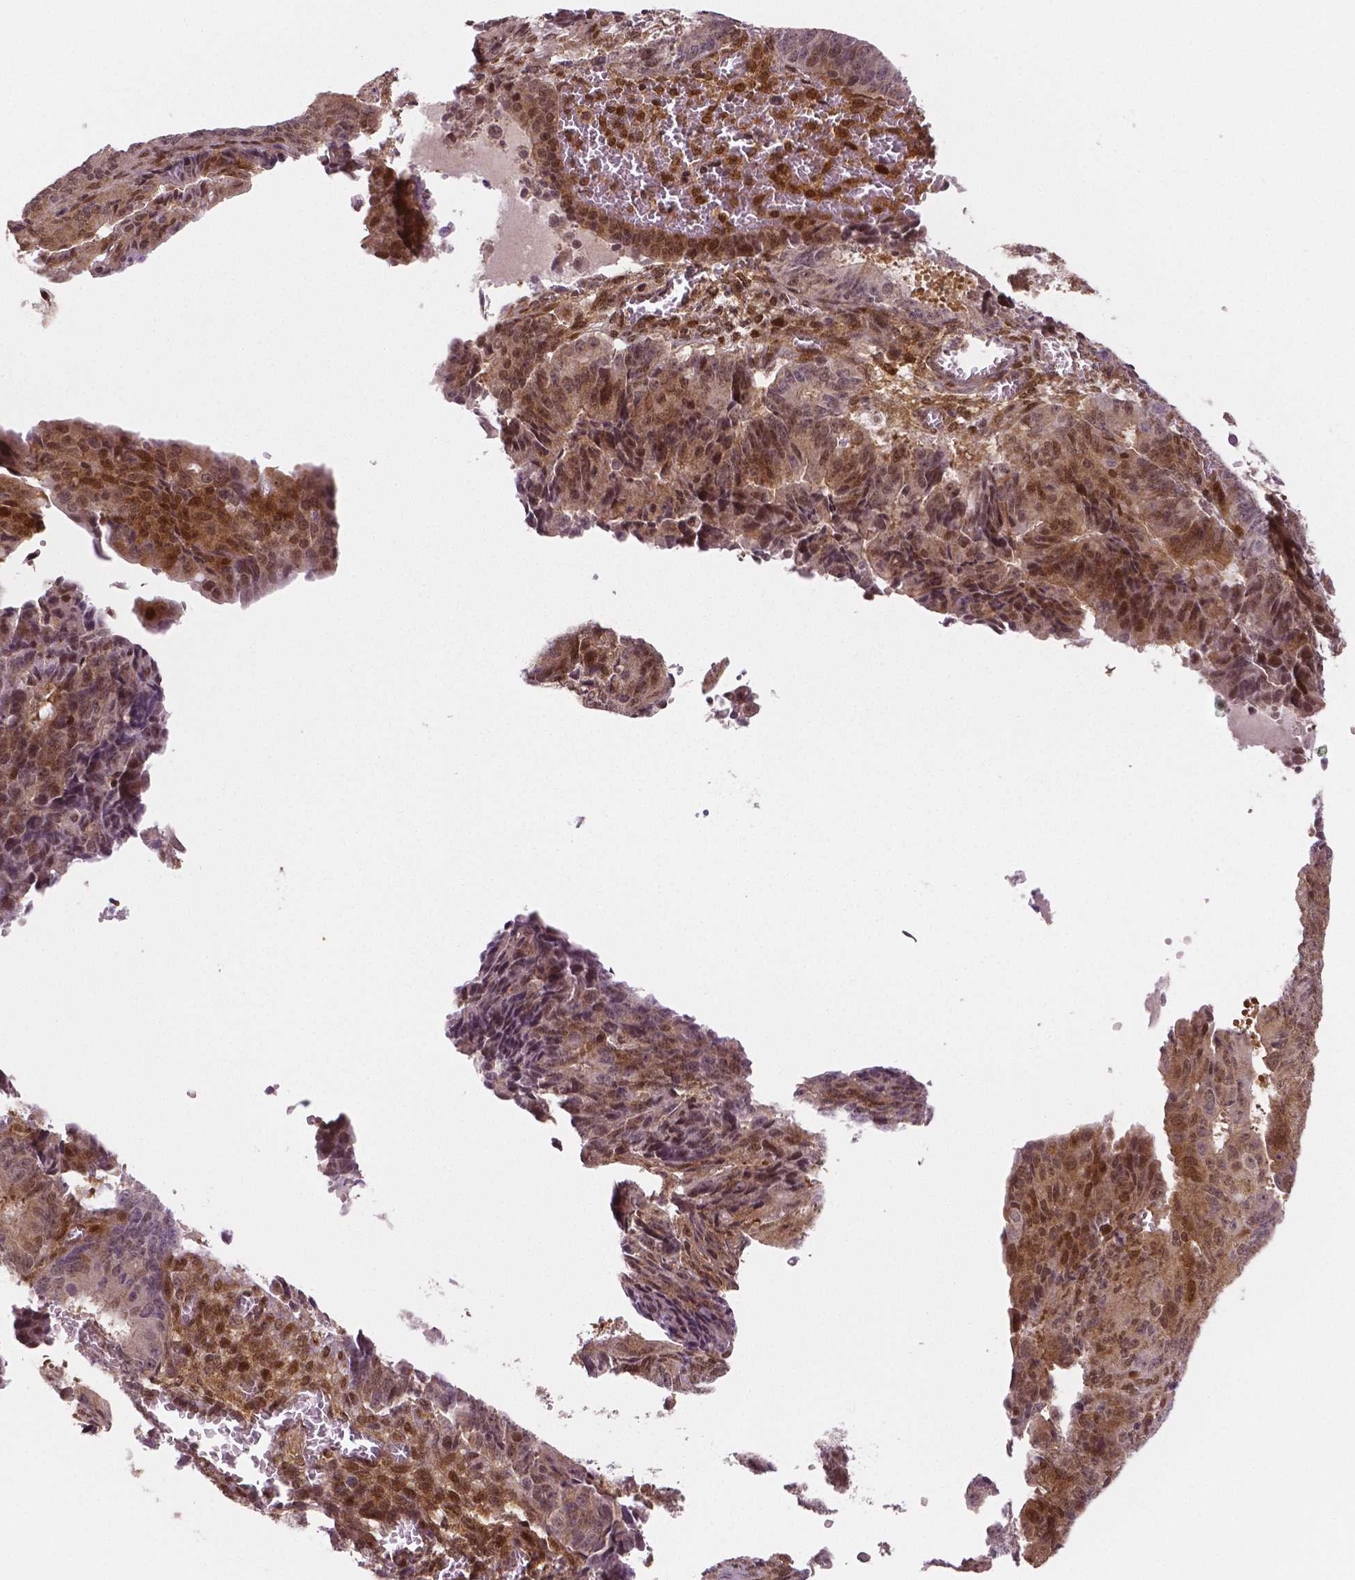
{"staining": {"intensity": "moderate", "quantity": ">75%", "location": "cytoplasmic/membranous,nuclear"}, "tissue": "ovarian cancer", "cell_type": "Tumor cells", "image_type": "cancer", "snomed": [{"axis": "morphology", "description": "Carcinoma, endometroid"}, {"axis": "topography", "description": "Ovary"}], "caption": "An IHC photomicrograph of neoplastic tissue is shown. Protein staining in brown highlights moderate cytoplasmic/membranous and nuclear positivity in ovarian cancer within tumor cells. (brown staining indicates protein expression, while blue staining denotes nuclei).", "gene": "STAT3", "patient": {"sex": "female", "age": 42}}